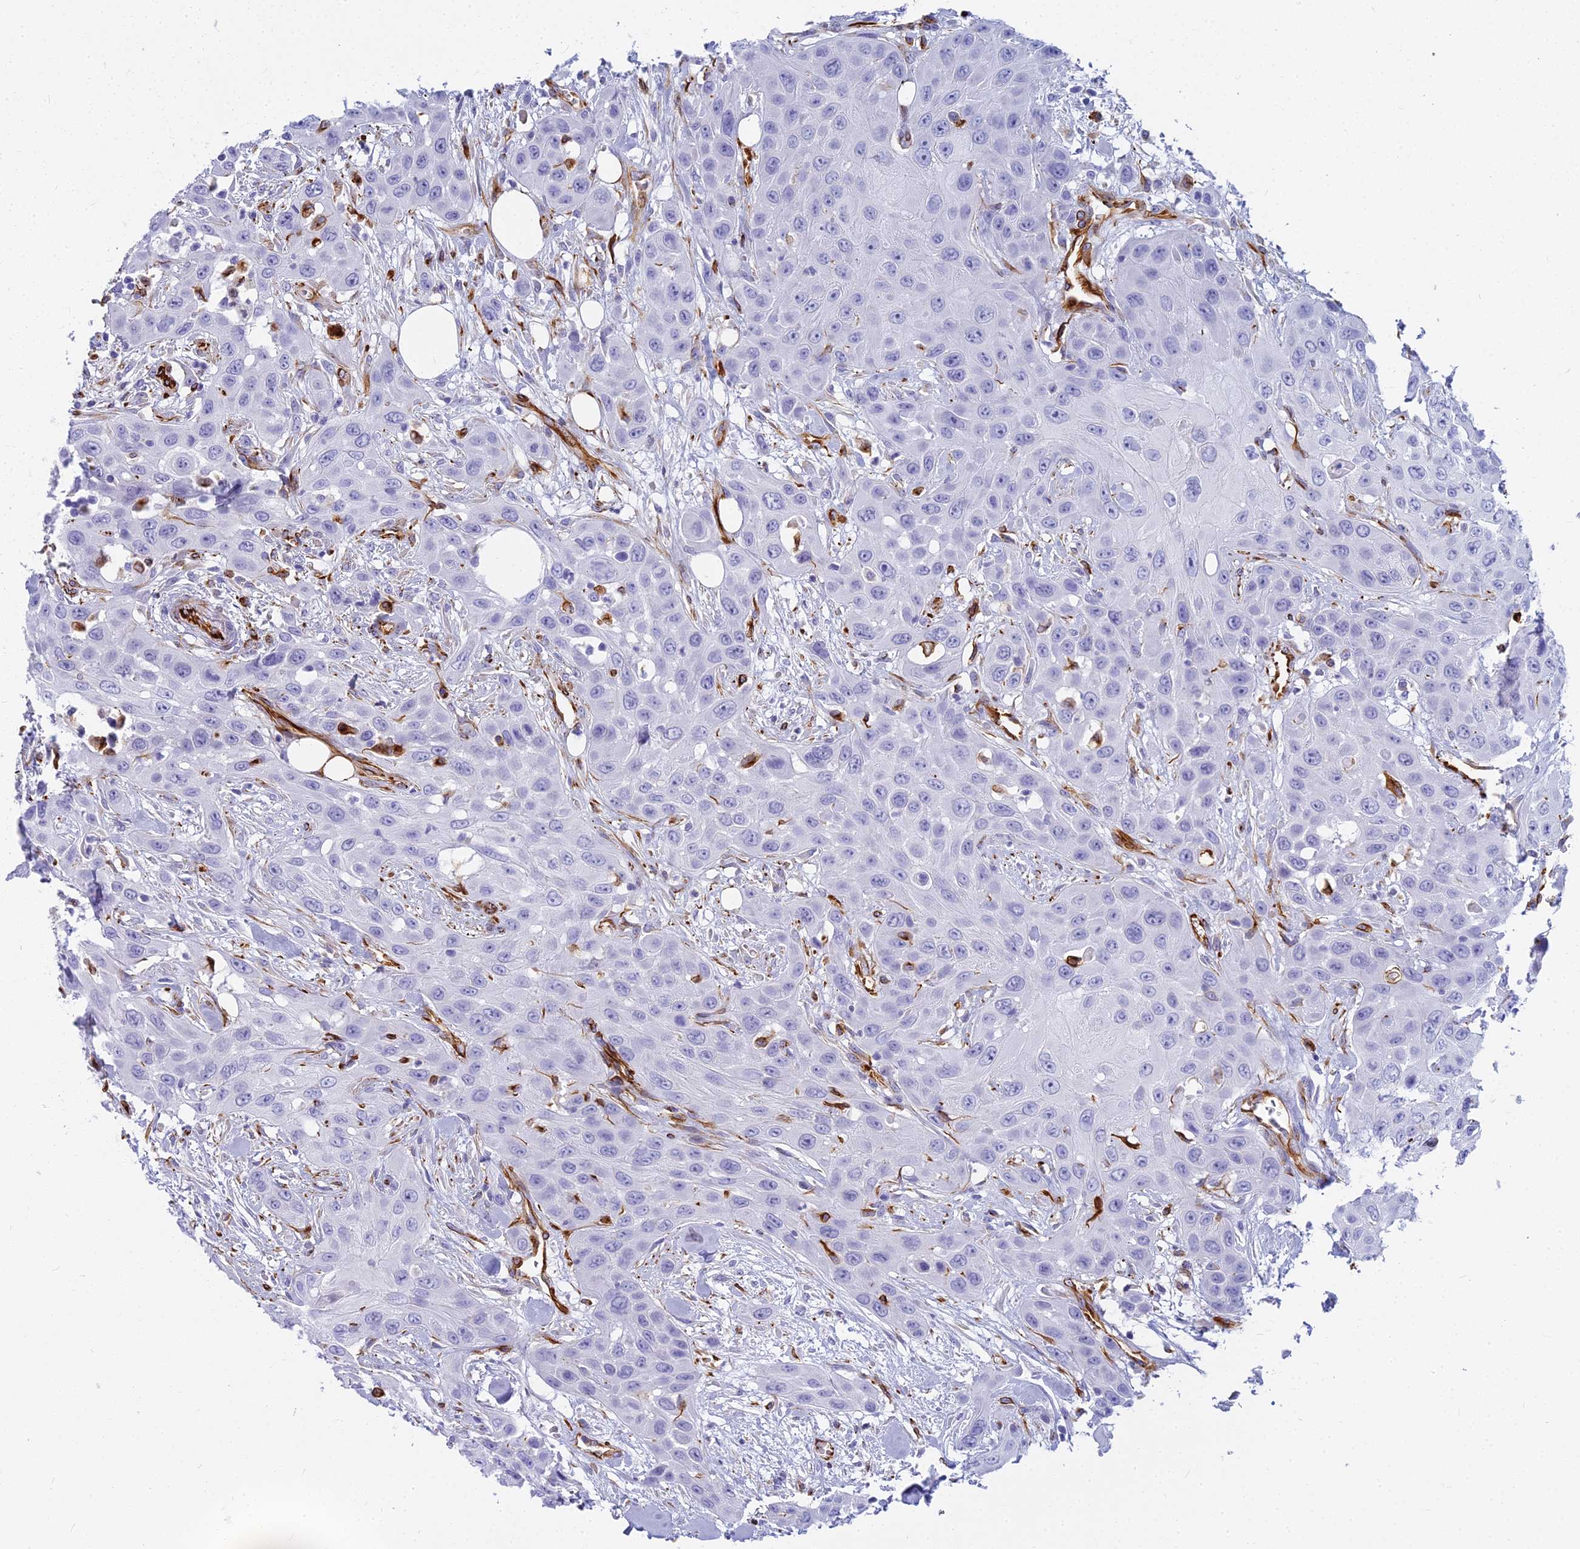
{"staining": {"intensity": "negative", "quantity": "none", "location": "none"}, "tissue": "head and neck cancer", "cell_type": "Tumor cells", "image_type": "cancer", "snomed": [{"axis": "morphology", "description": "Squamous cell carcinoma, NOS"}, {"axis": "topography", "description": "Head-Neck"}], "caption": "This is an IHC photomicrograph of human squamous cell carcinoma (head and neck). There is no staining in tumor cells.", "gene": "EVI2A", "patient": {"sex": "male", "age": 81}}